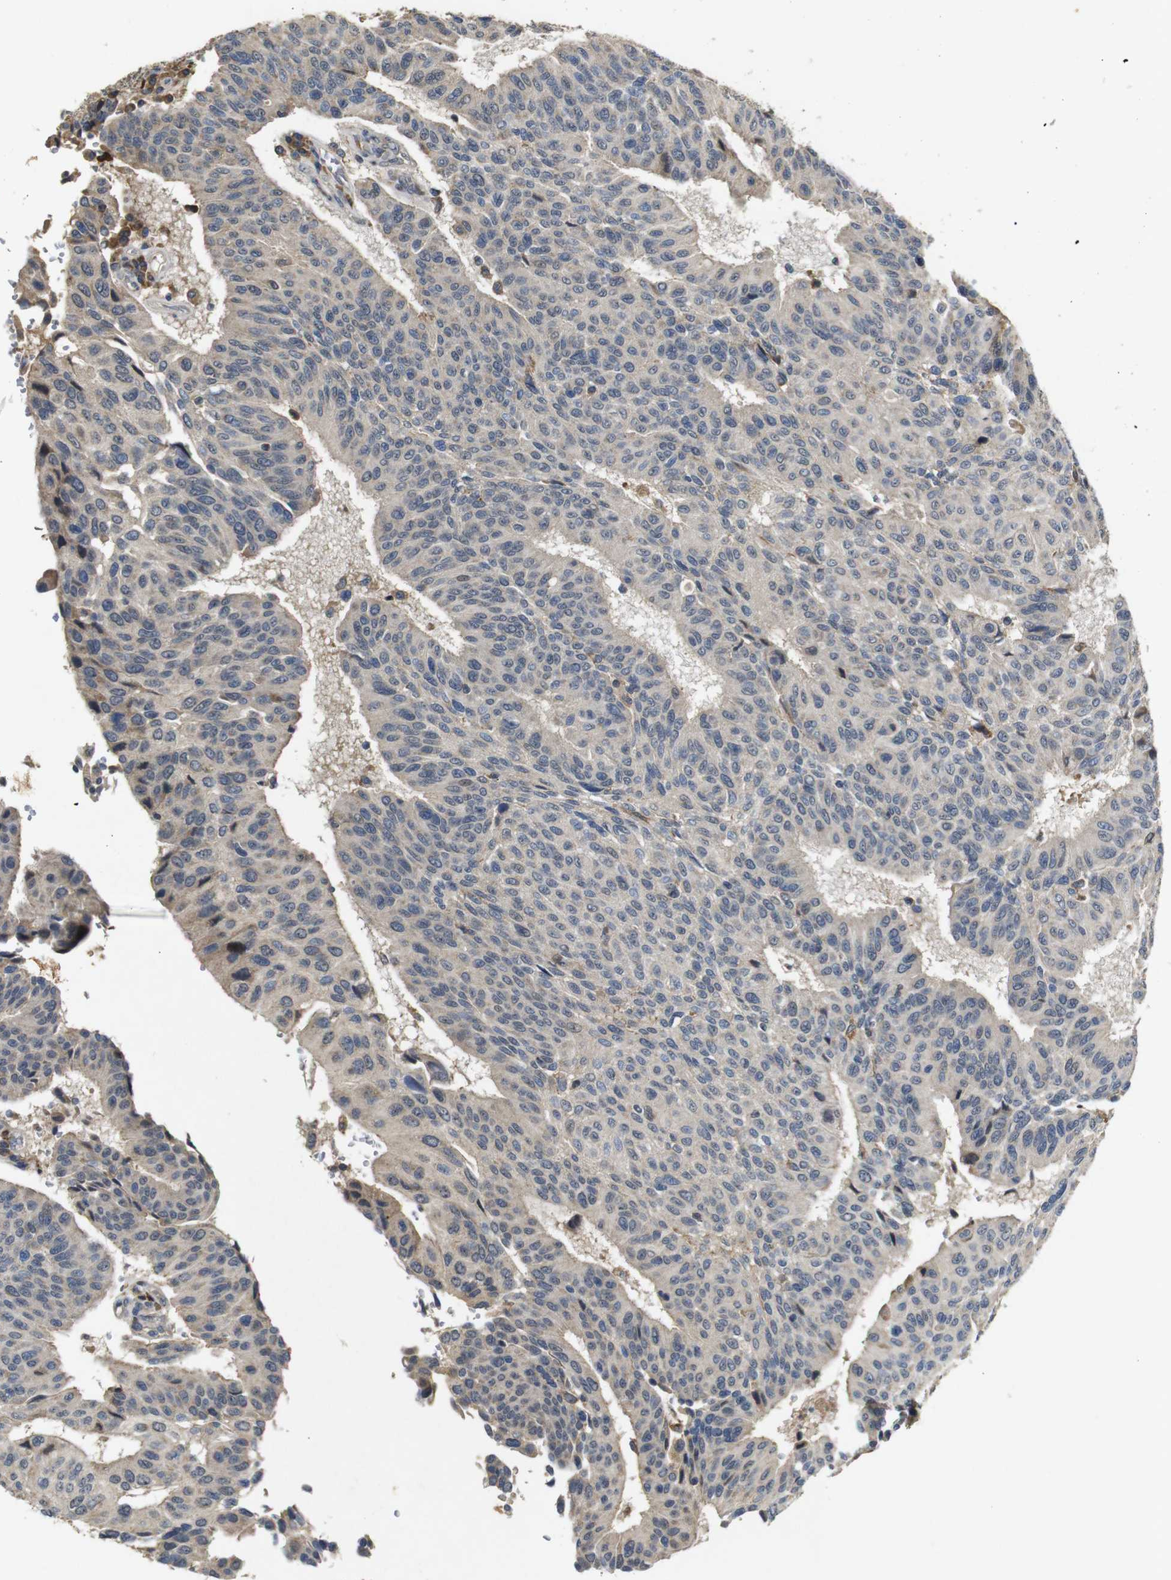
{"staining": {"intensity": "weak", "quantity": "25%-75%", "location": "cytoplasmic/membranous"}, "tissue": "urothelial cancer", "cell_type": "Tumor cells", "image_type": "cancer", "snomed": [{"axis": "morphology", "description": "Urothelial carcinoma, High grade"}, {"axis": "topography", "description": "Urinary bladder"}], "caption": "Urothelial cancer stained with a brown dye exhibits weak cytoplasmic/membranous positive staining in approximately 25%-75% of tumor cells.", "gene": "MAGI2", "patient": {"sex": "male", "age": 66}}